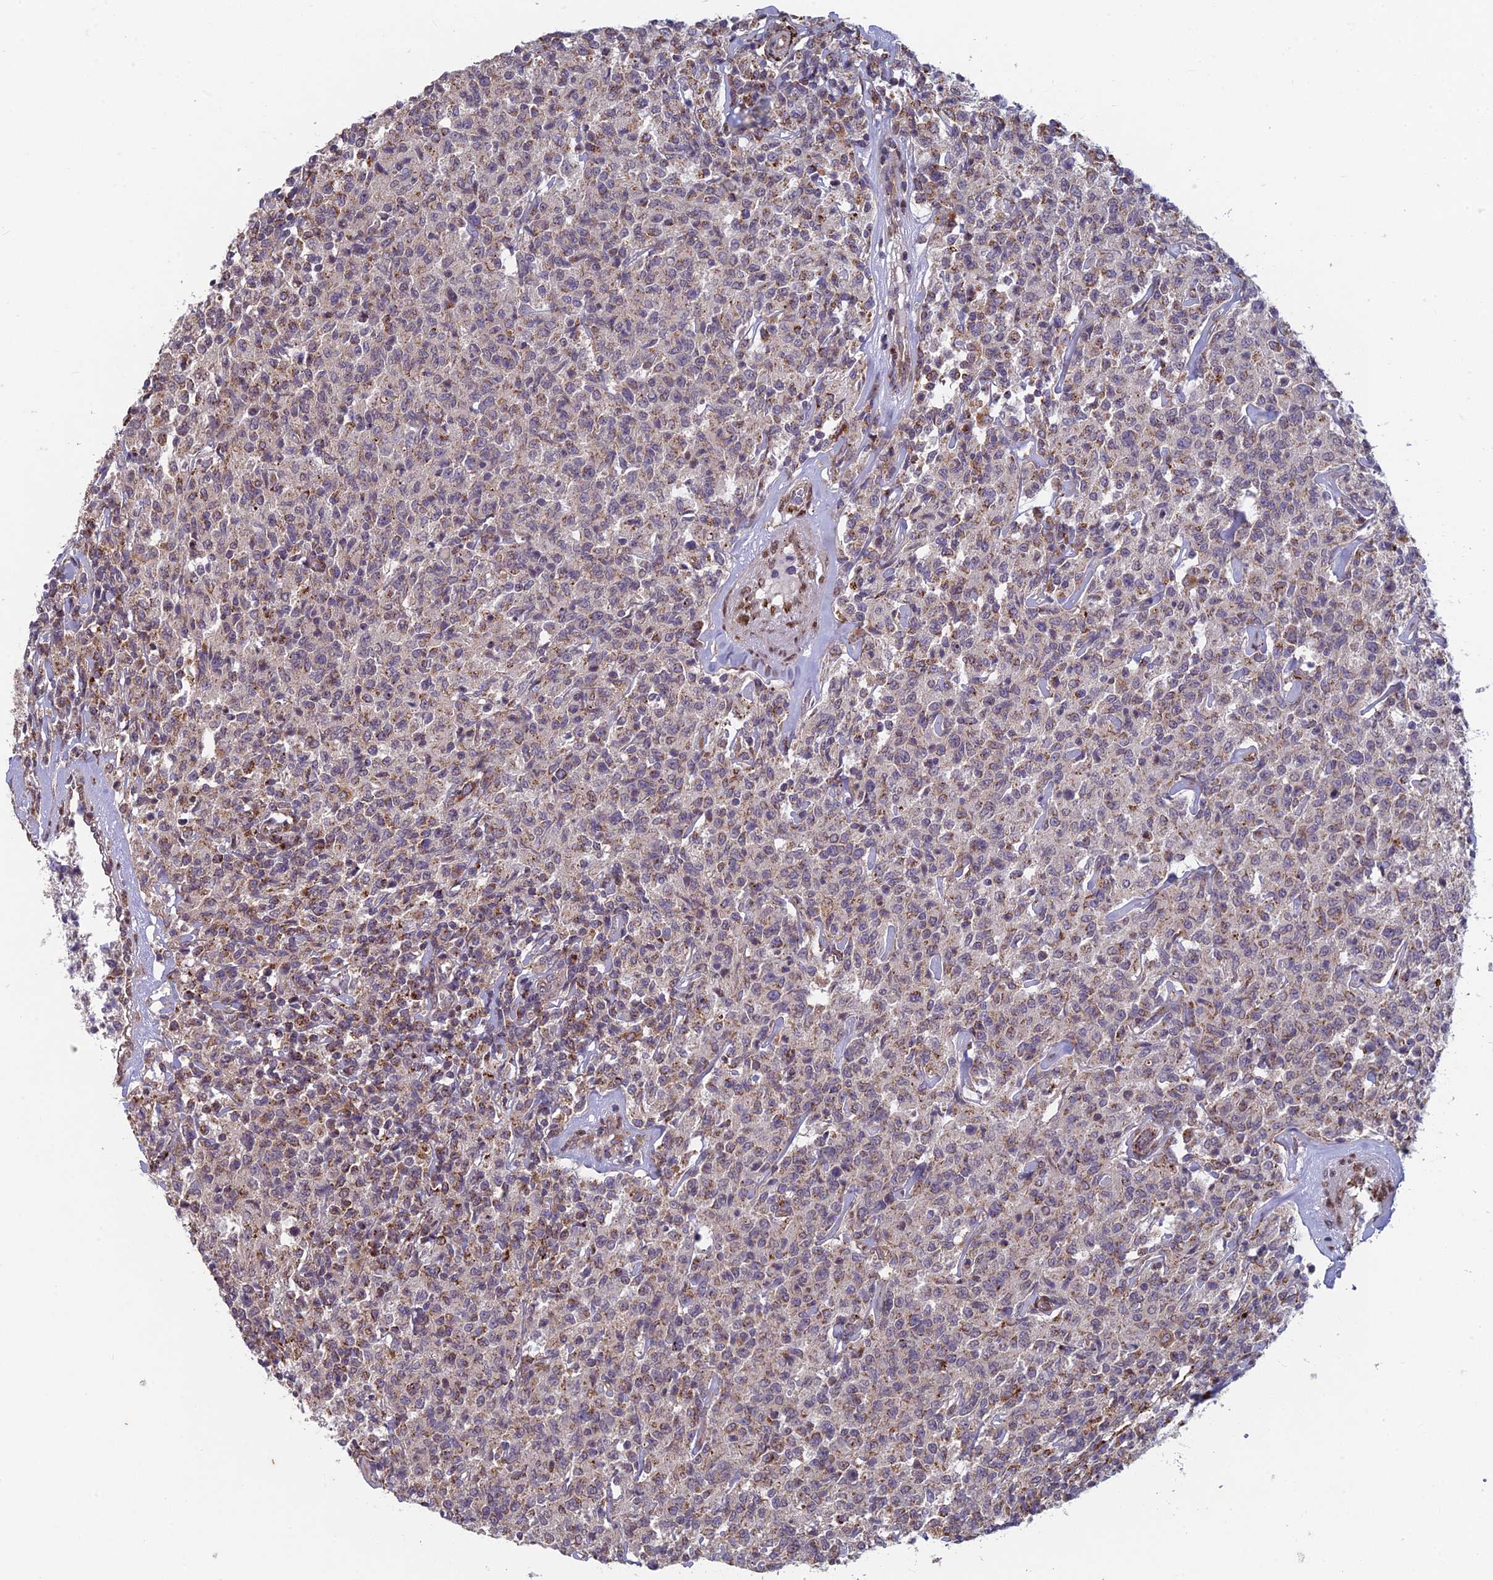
{"staining": {"intensity": "weak", "quantity": "25%-75%", "location": "cytoplasmic/membranous"}, "tissue": "lymphoma", "cell_type": "Tumor cells", "image_type": "cancer", "snomed": [{"axis": "morphology", "description": "Malignant lymphoma, non-Hodgkin's type, Low grade"}, {"axis": "topography", "description": "Small intestine"}], "caption": "Protein staining by immunohistochemistry (IHC) shows weak cytoplasmic/membranous staining in approximately 25%-75% of tumor cells in lymphoma.", "gene": "FOXS1", "patient": {"sex": "female", "age": 59}}